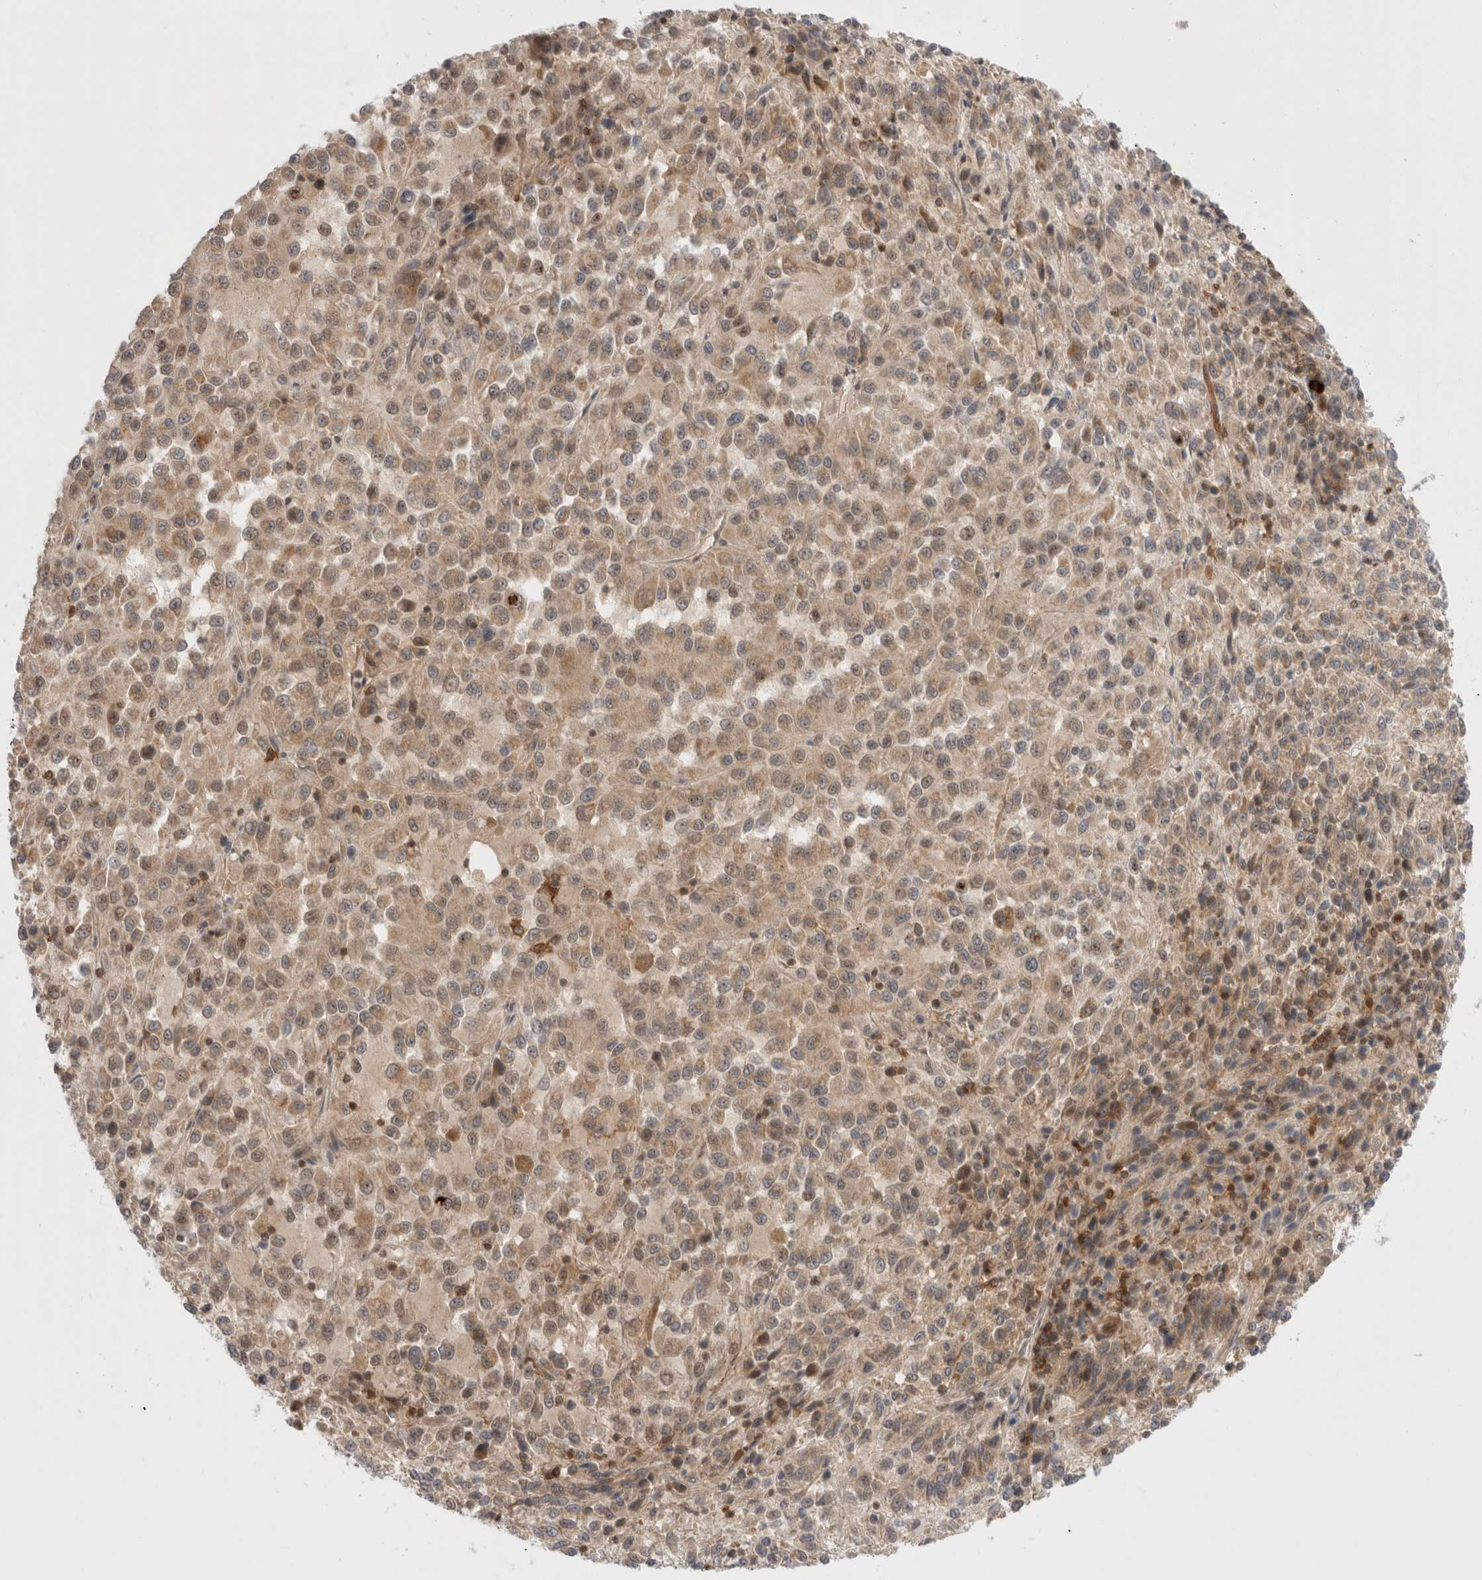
{"staining": {"intensity": "weak", "quantity": ">75%", "location": "cytoplasmic/membranous"}, "tissue": "melanoma", "cell_type": "Tumor cells", "image_type": "cancer", "snomed": [{"axis": "morphology", "description": "Malignant melanoma, Metastatic site"}, {"axis": "topography", "description": "Lung"}], "caption": "Immunohistochemical staining of human malignant melanoma (metastatic site) displays weak cytoplasmic/membranous protein positivity in approximately >75% of tumor cells.", "gene": "NFKB1", "patient": {"sex": "male", "age": 64}}